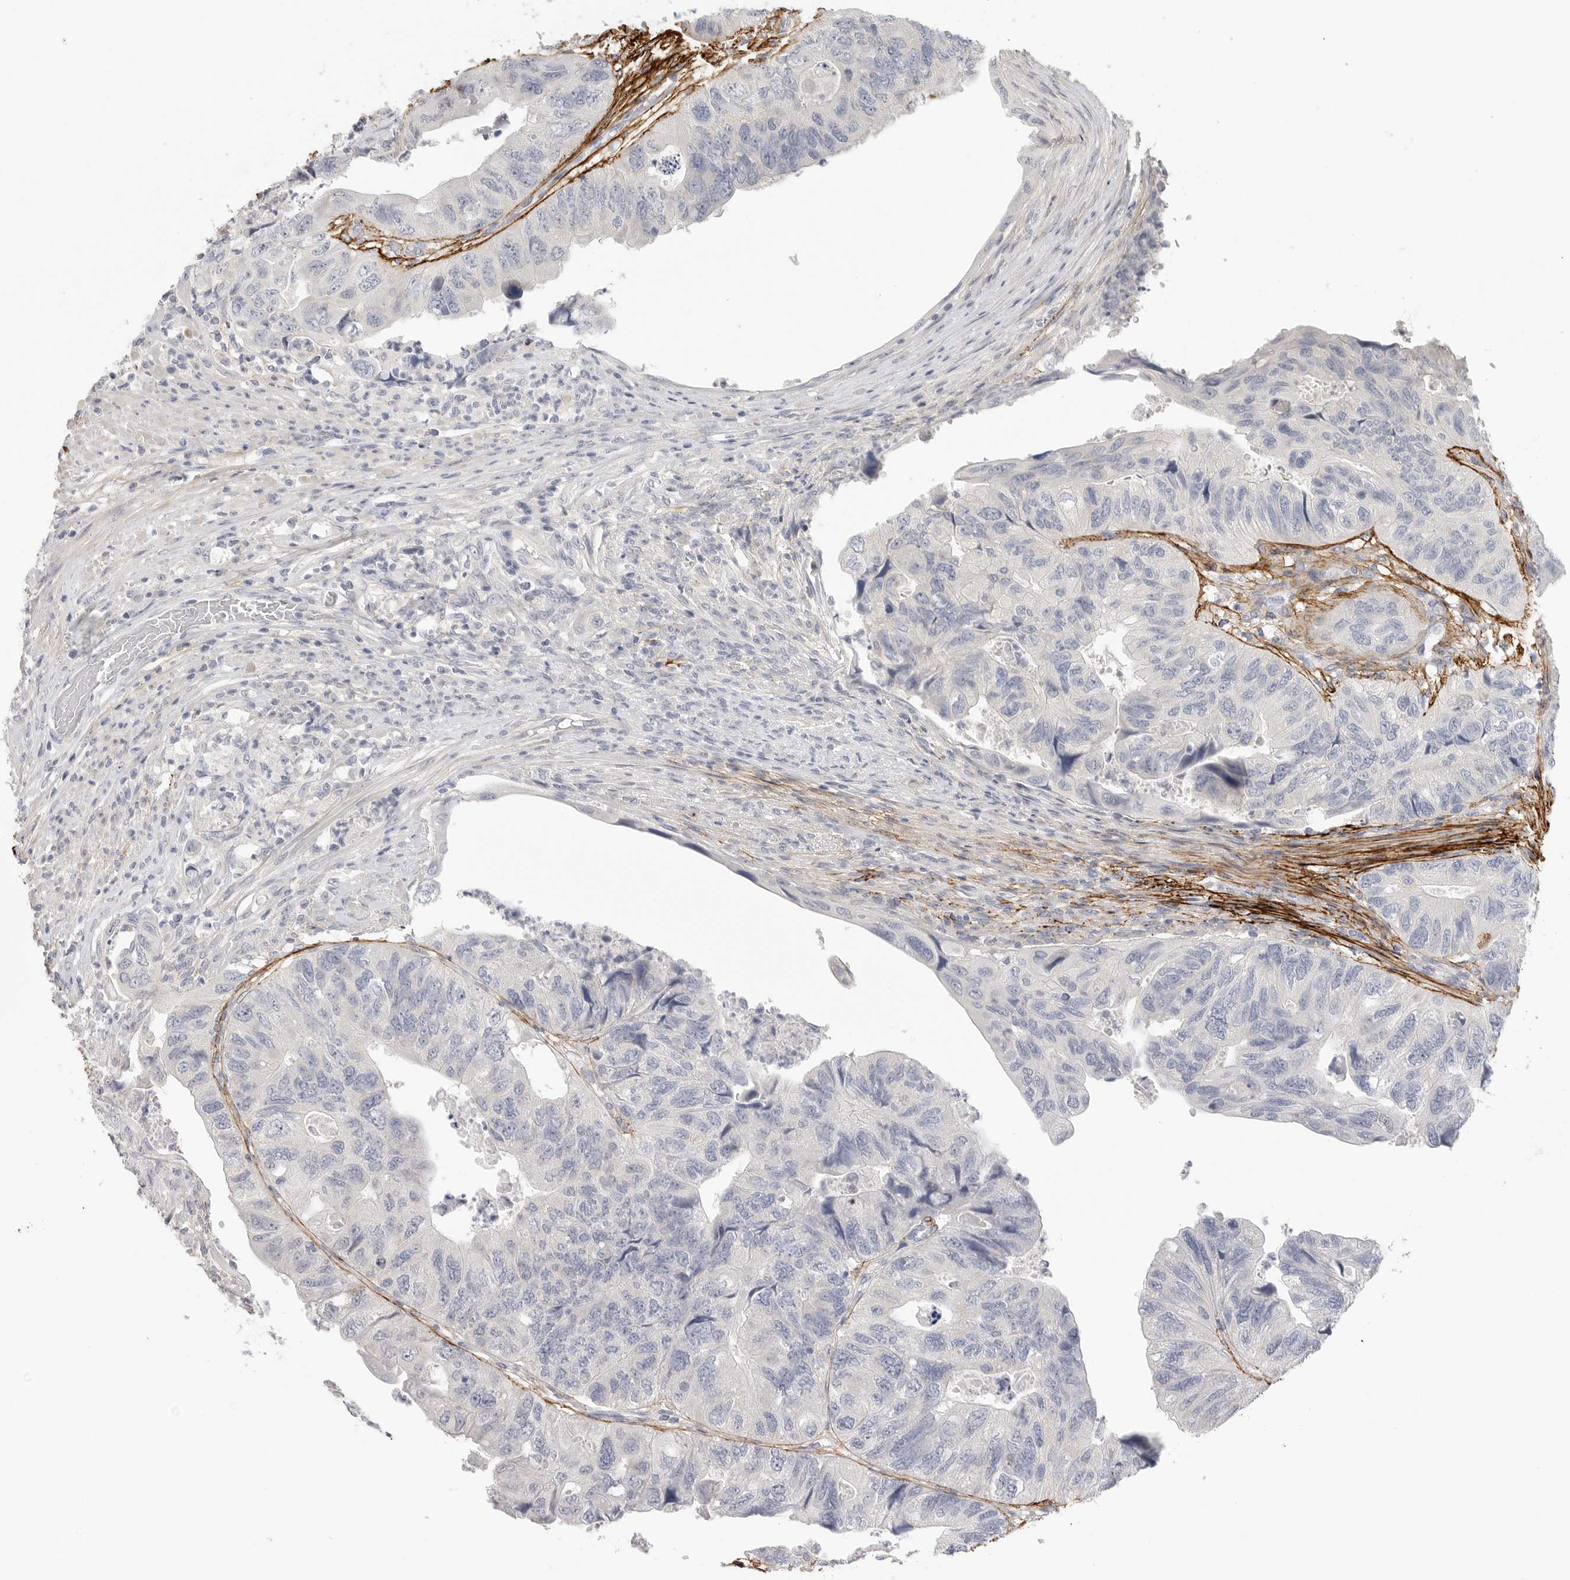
{"staining": {"intensity": "negative", "quantity": "none", "location": "none"}, "tissue": "colorectal cancer", "cell_type": "Tumor cells", "image_type": "cancer", "snomed": [{"axis": "morphology", "description": "Adenocarcinoma, NOS"}, {"axis": "topography", "description": "Rectum"}], "caption": "Protein analysis of colorectal adenocarcinoma shows no significant expression in tumor cells.", "gene": "FBN2", "patient": {"sex": "male", "age": 63}}